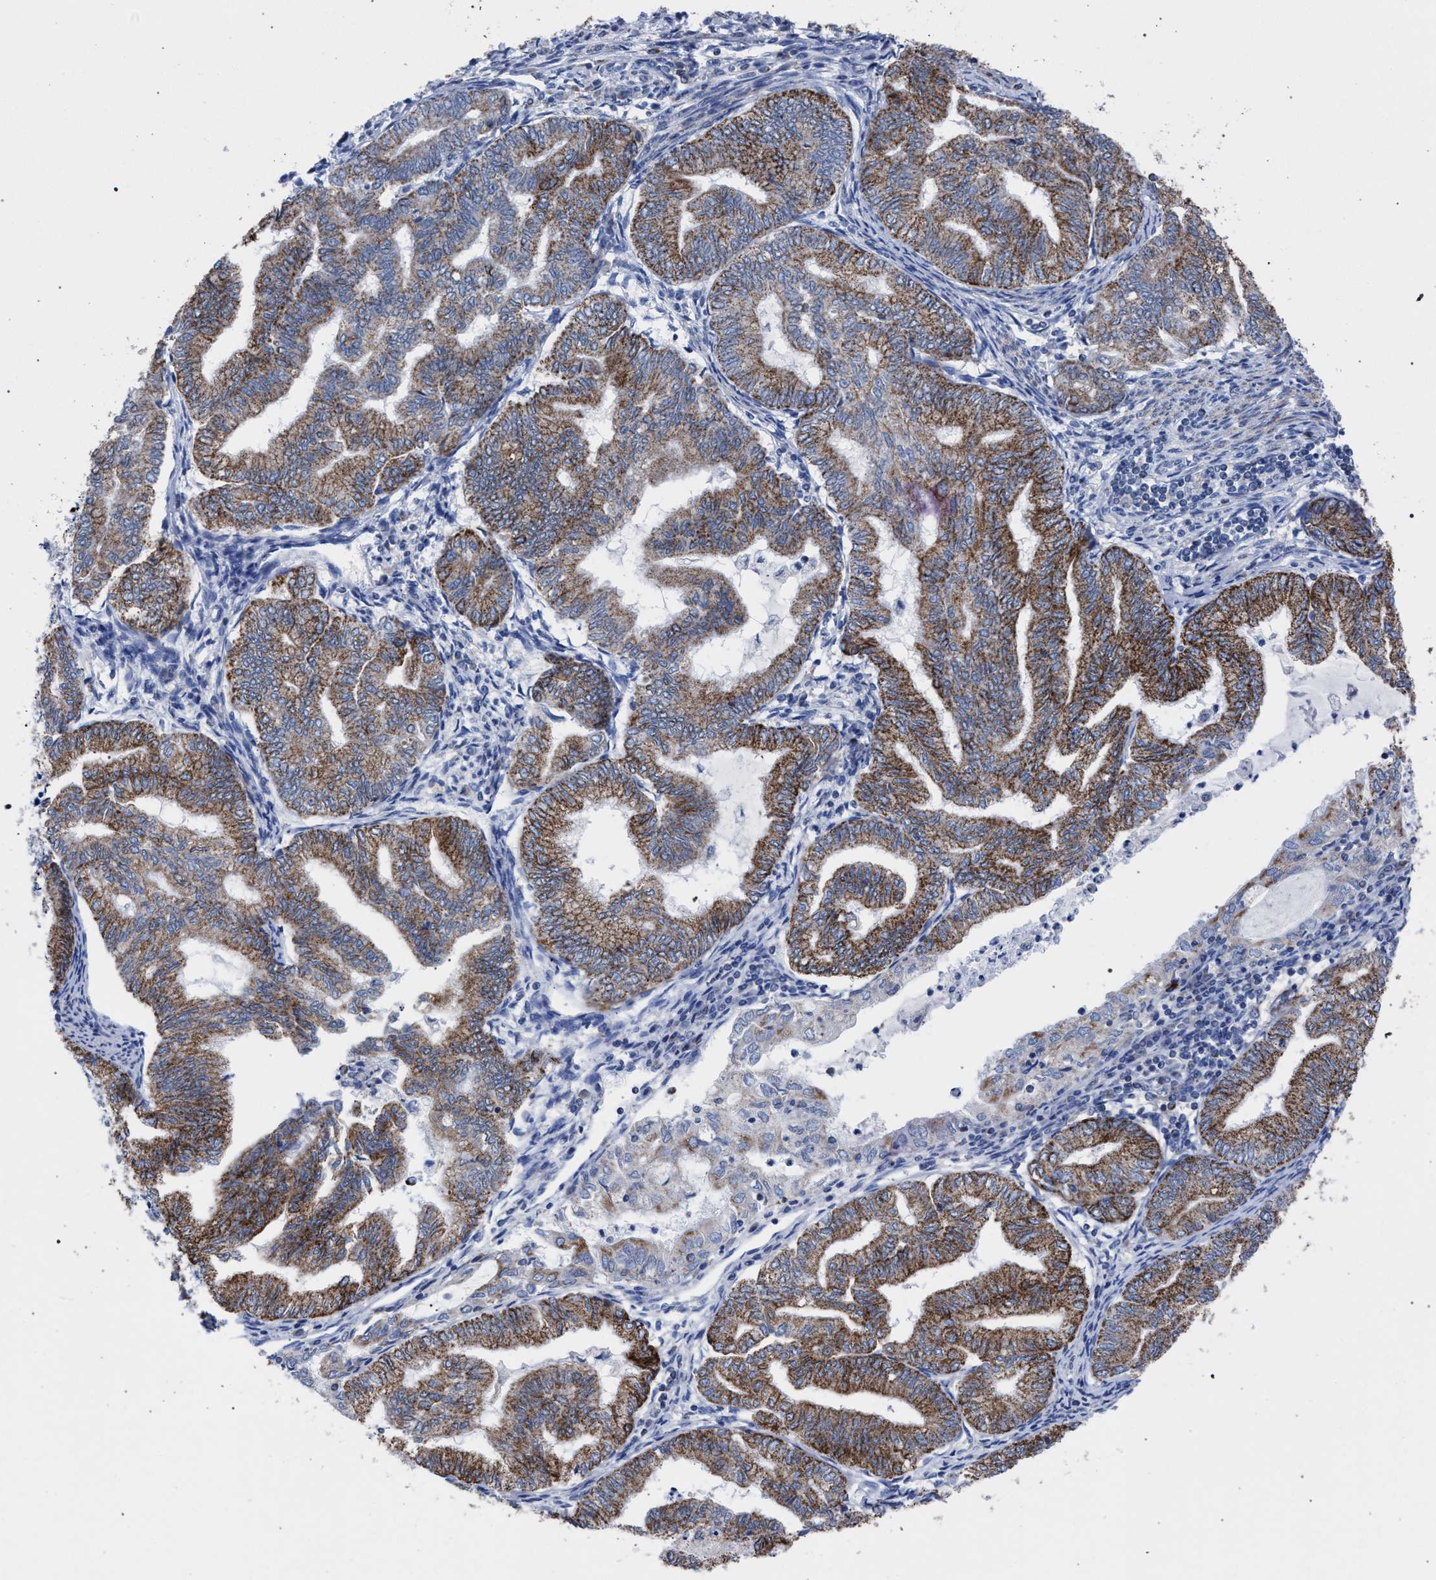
{"staining": {"intensity": "moderate", "quantity": ">75%", "location": "cytoplasmic/membranous"}, "tissue": "endometrial cancer", "cell_type": "Tumor cells", "image_type": "cancer", "snomed": [{"axis": "morphology", "description": "Adenocarcinoma, NOS"}, {"axis": "topography", "description": "Endometrium"}], "caption": "Protein expression analysis of human endometrial cancer reveals moderate cytoplasmic/membranous positivity in approximately >75% of tumor cells.", "gene": "ACADS", "patient": {"sex": "female", "age": 79}}